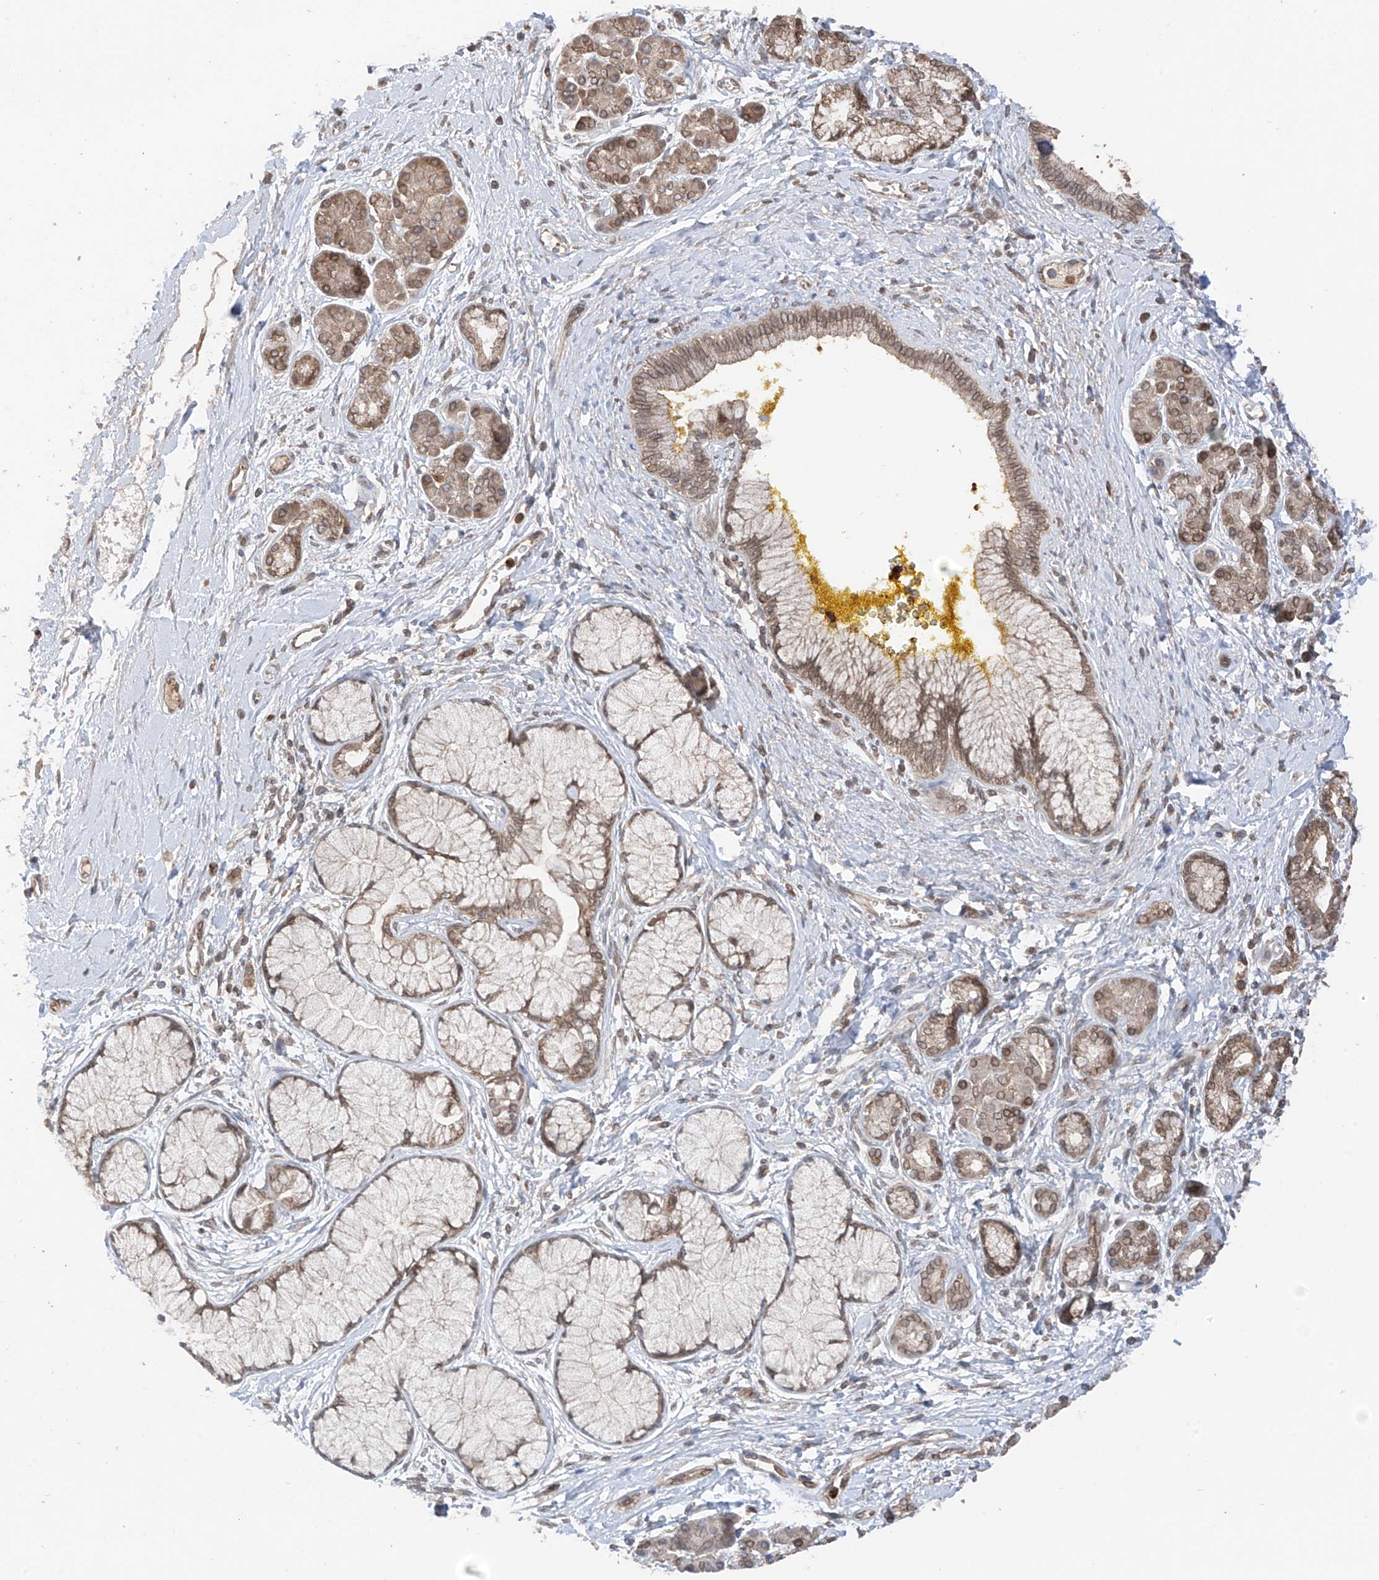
{"staining": {"intensity": "moderate", "quantity": ">75%", "location": "cytoplasmic/membranous,nuclear"}, "tissue": "pancreatic cancer", "cell_type": "Tumor cells", "image_type": "cancer", "snomed": [{"axis": "morphology", "description": "Adenocarcinoma, NOS"}, {"axis": "topography", "description": "Pancreas"}], "caption": "A brown stain labels moderate cytoplasmic/membranous and nuclear positivity of a protein in human pancreatic cancer tumor cells.", "gene": "AHCTF1", "patient": {"sex": "male", "age": 58}}